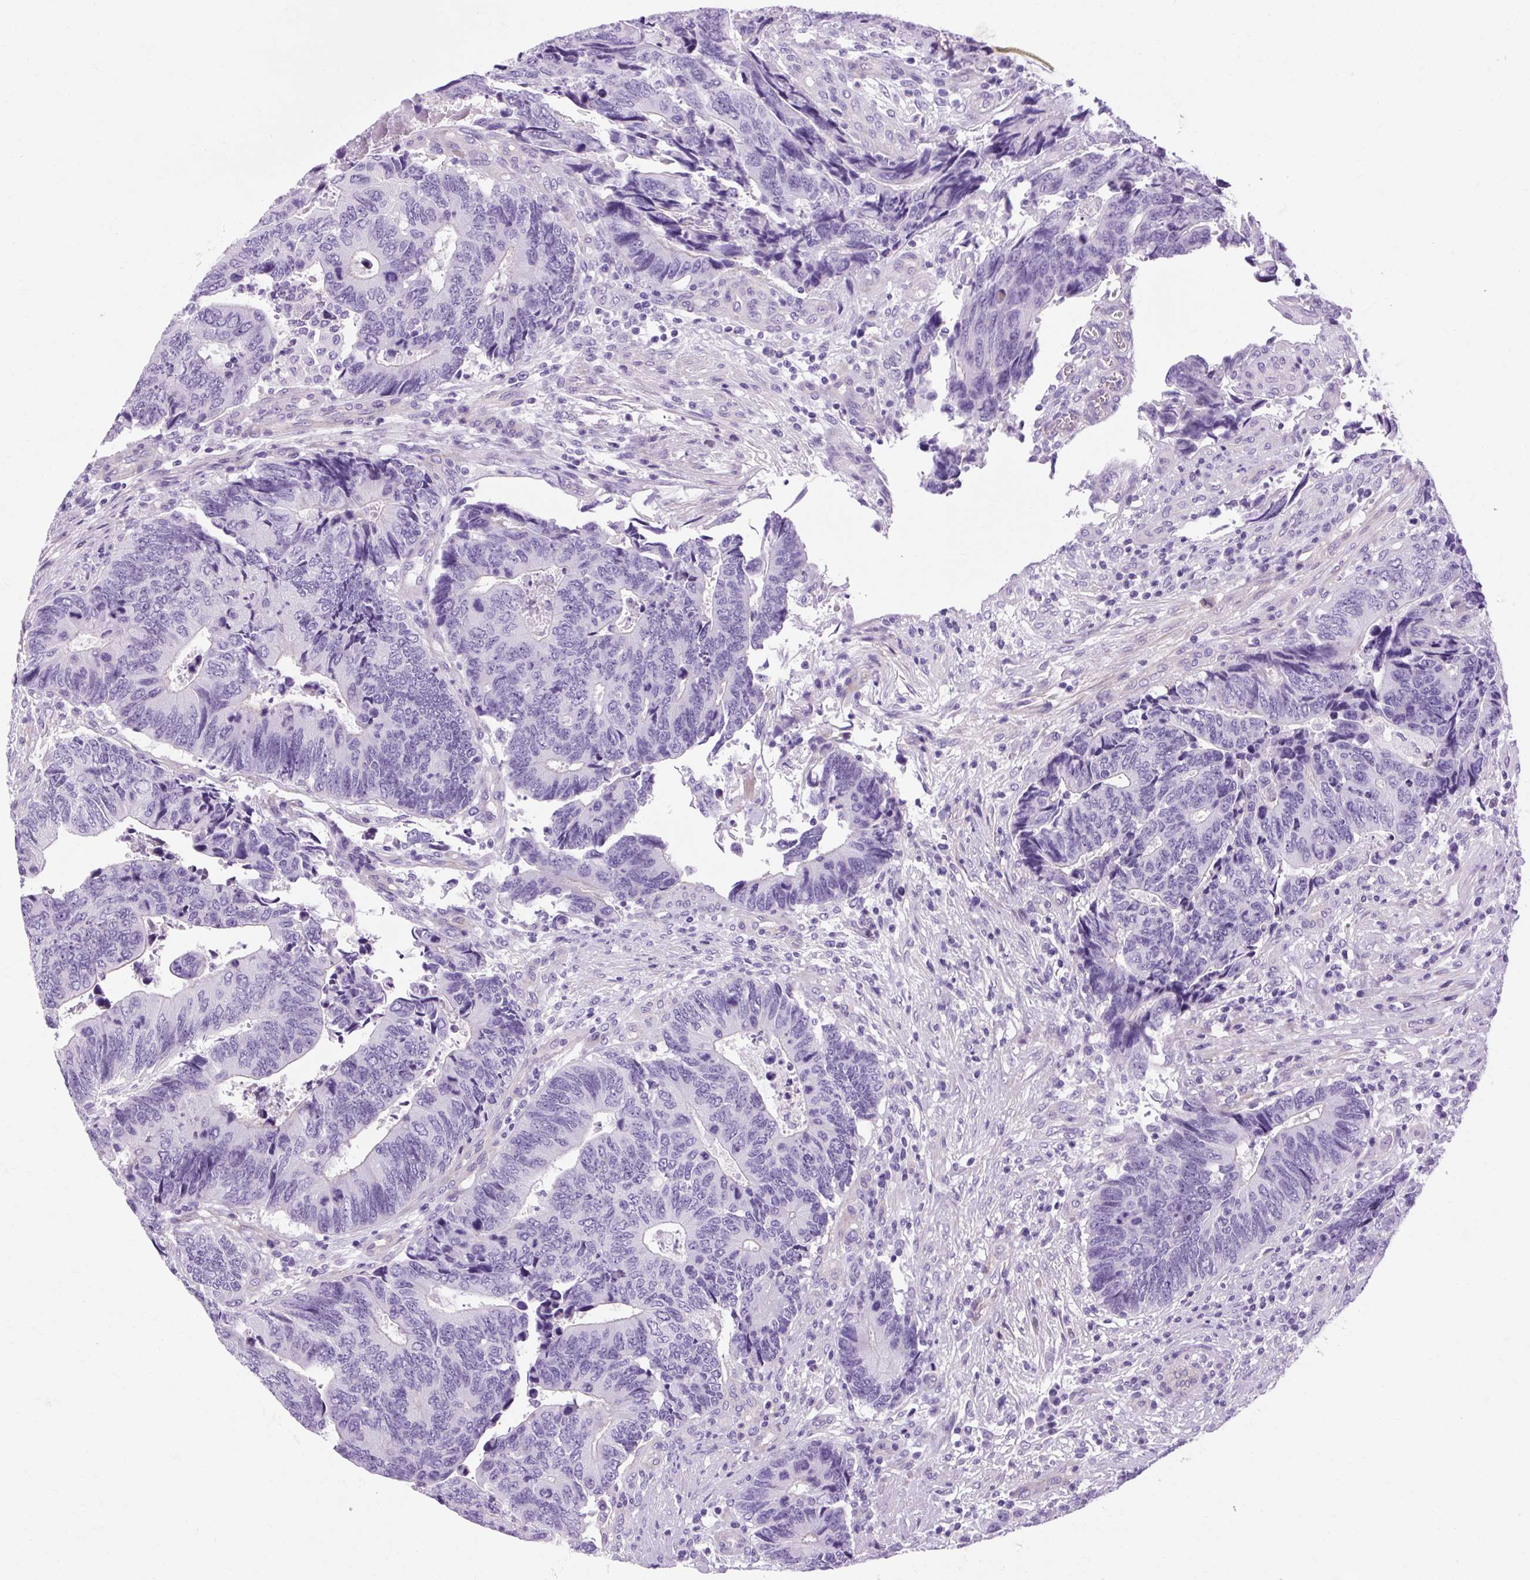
{"staining": {"intensity": "negative", "quantity": "none", "location": "none"}, "tissue": "colorectal cancer", "cell_type": "Tumor cells", "image_type": "cancer", "snomed": [{"axis": "morphology", "description": "Adenocarcinoma, NOS"}, {"axis": "topography", "description": "Colon"}], "caption": "Immunohistochemistry (IHC) of colorectal adenocarcinoma demonstrates no expression in tumor cells.", "gene": "OOEP", "patient": {"sex": "male", "age": 87}}